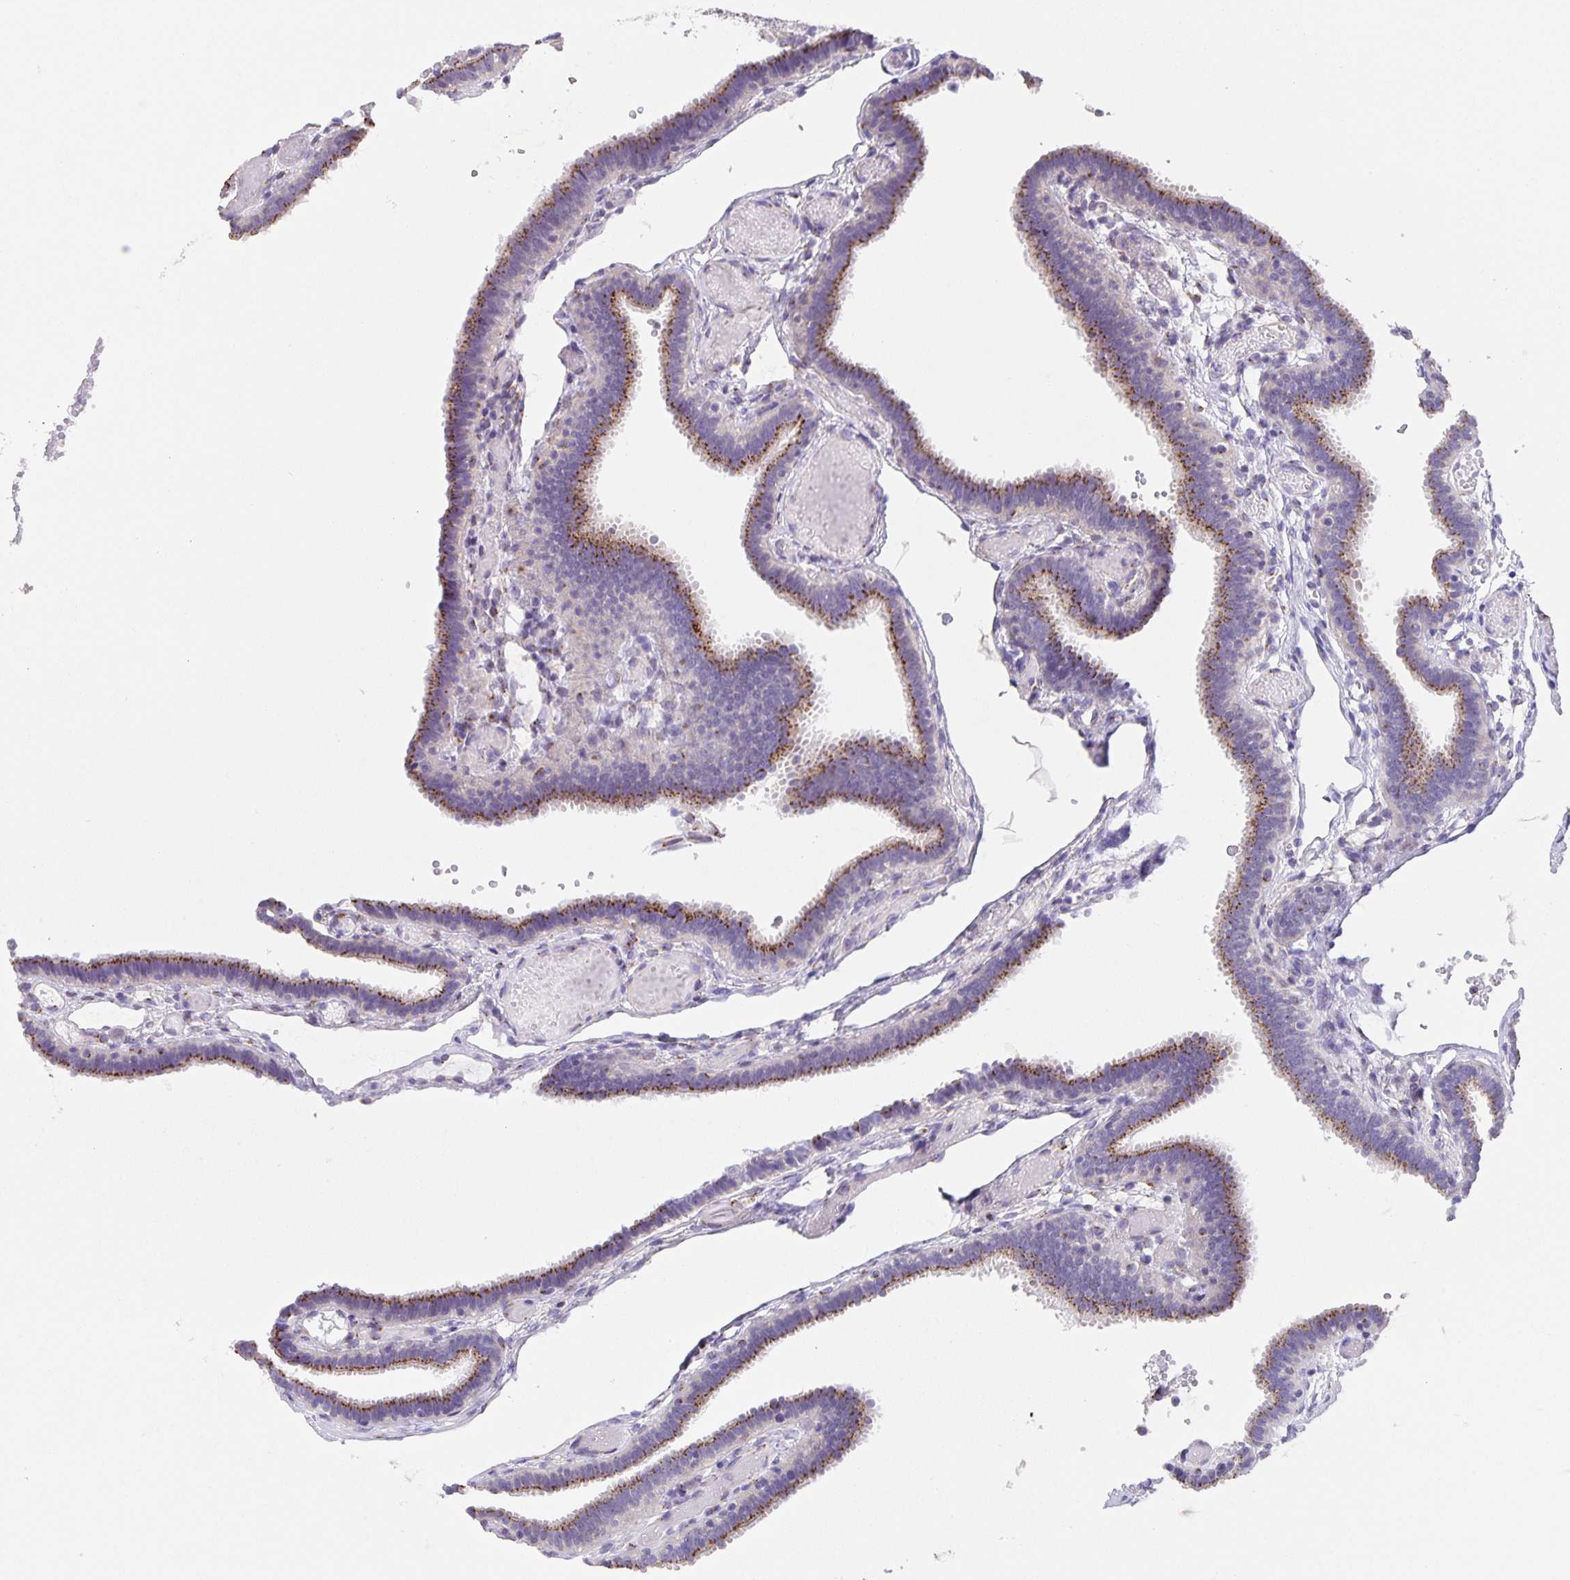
{"staining": {"intensity": "moderate", "quantity": "25%-75%", "location": "cytoplasmic/membranous"}, "tissue": "fallopian tube", "cell_type": "Glandular cells", "image_type": "normal", "snomed": [{"axis": "morphology", "description": "Normal tissue, NOS"}, {"axis": "topography", "description": "Fallopian tube"}], "caption": "Immunohistochemistry of benign human fallopian tube shows medium levels of moderate cytoplasmic/membranous expression in approximately 25%-75% of glandular cells.", "gene": "PRR36", "patient": {"sex": "female", "age": 37}}